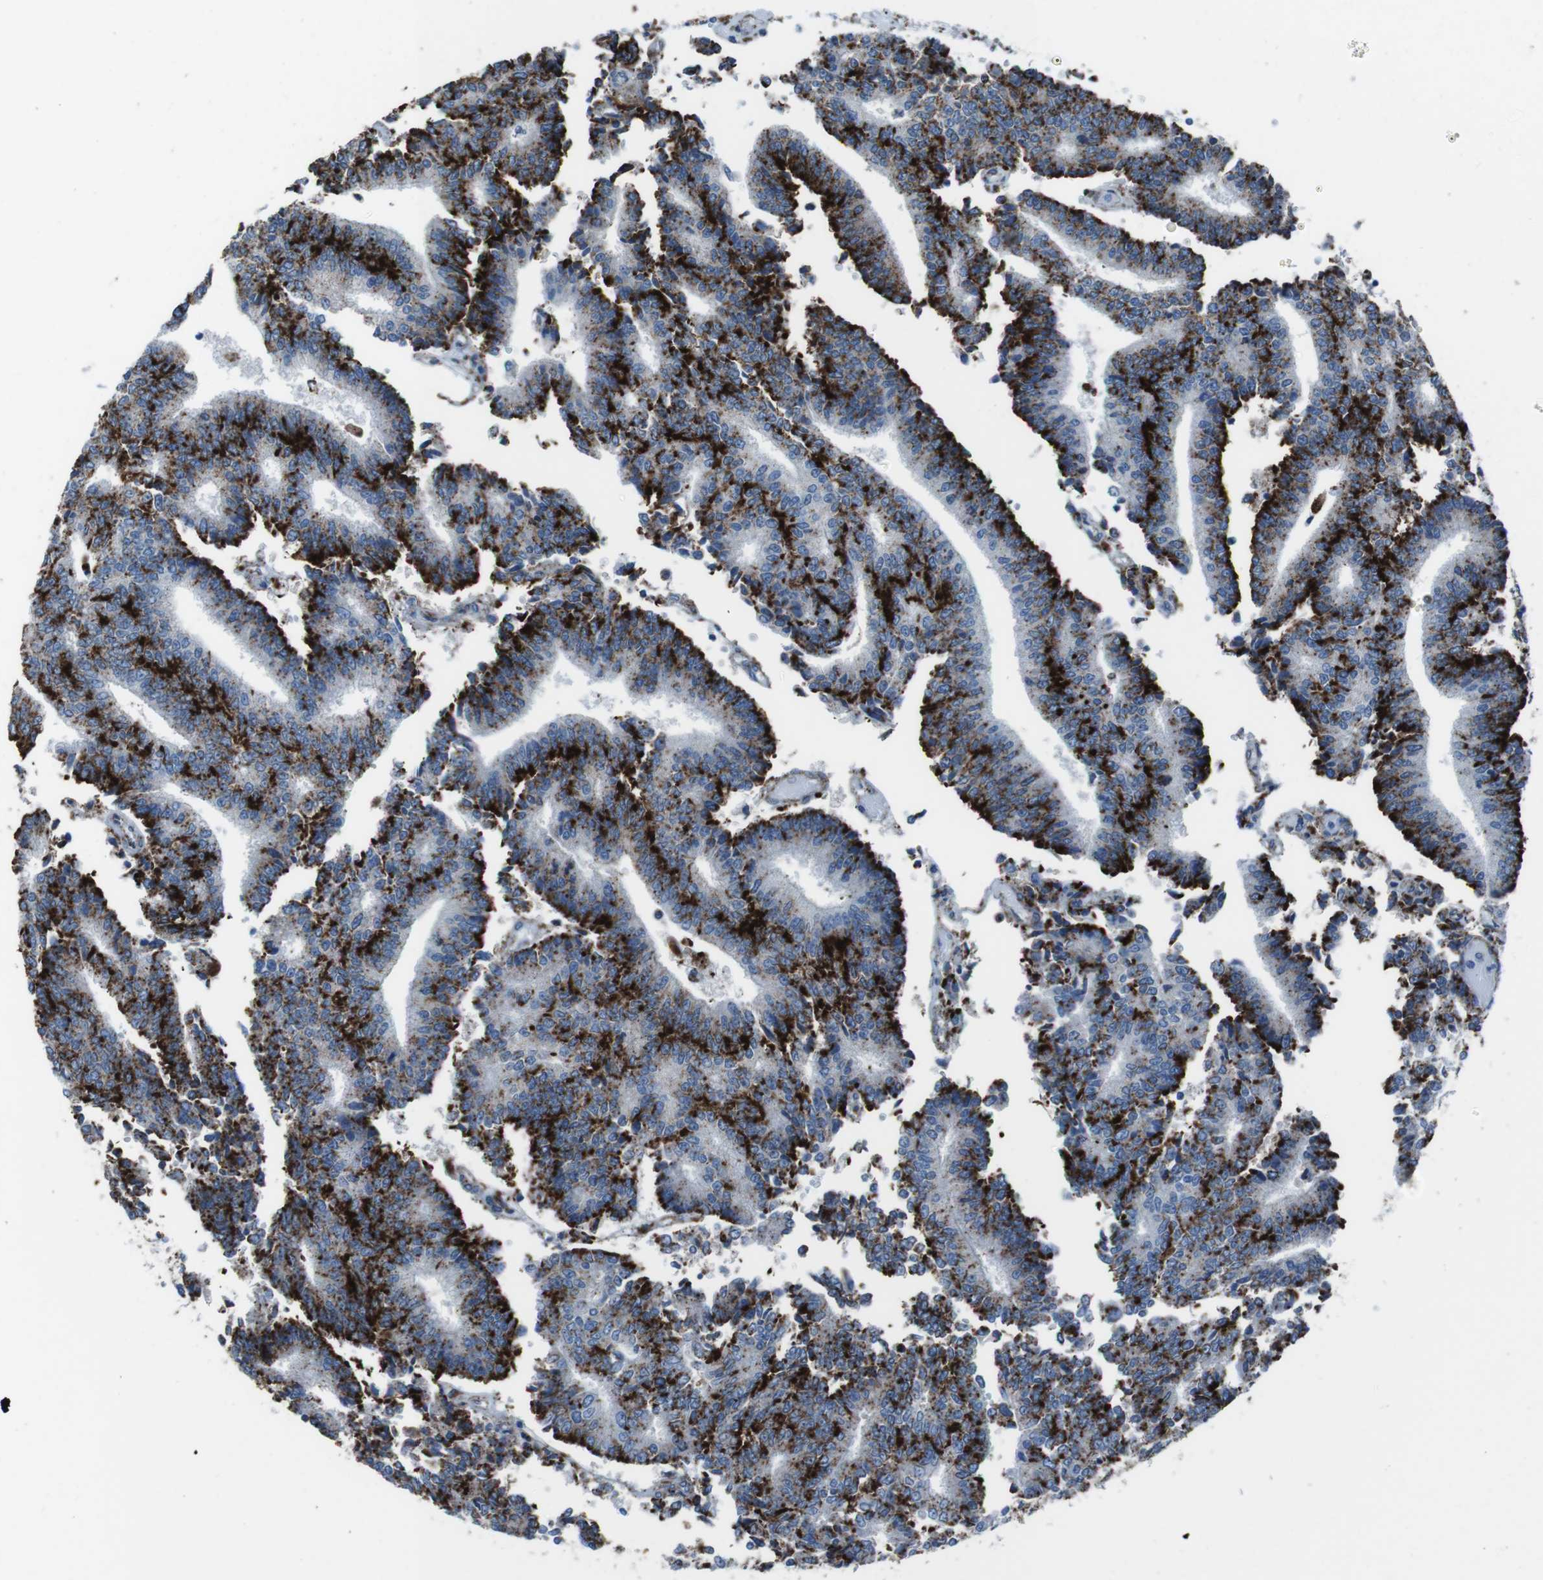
{"staining": {"intensity": "strong", "quantity": ">75%", "location": "cytoplasmic/membranous"}, "tissue": "prostate cancer", "cell_type": "Tumor cells", "image_type": "cancer", "snomed": [{"axis": "morphology", "description": "Normal tissue, NOS"}, {"axis": "morphology", "description": "Adenocarcinoma, High grade"}, {"axis": "topography", "description": "Prostate"}, {"axis": "topography", "description": "Seminal veicle"}], "caption": "The image demonstrates immunohistochemical staining of prostate cancer. There is strong cytoplasmic/membranous staining is identified in about >75% of tumor cells.", "gene": "SCARB2", "patient": {"sex": "male", "age": 55}}